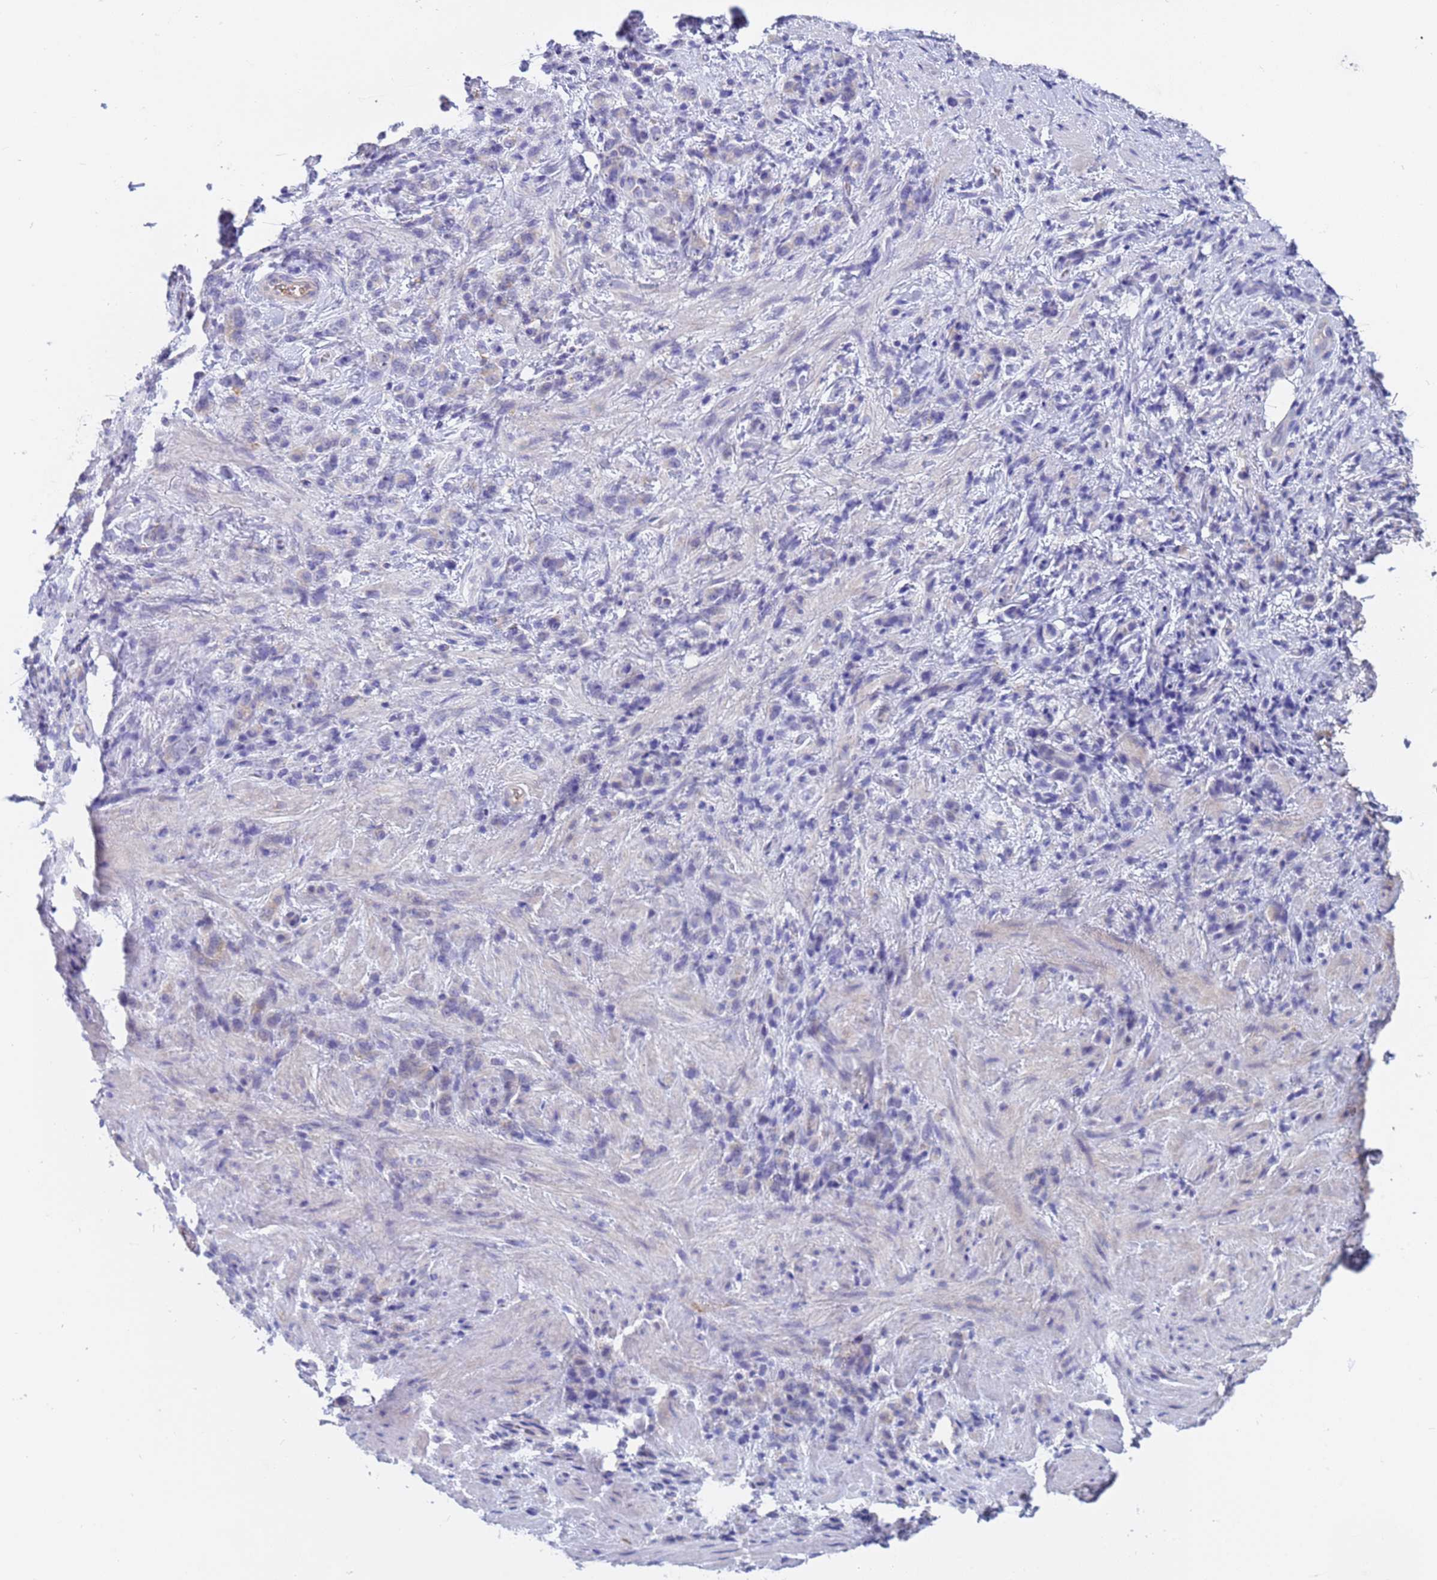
{"staining": {"intensity": "negative", "quantity": "none", "location": "none"}, "tissue": "stomach cancer", "cell_type": "Tumor cells", "image_type": "cancer", "snomed": [{"axis": "morphology", "description": "Adenocarcinoma, NOS"}, {"axis": "topography", "description": "Stomach"}], "caption": "Micrograph shows no protein staining in tumor cells of adenocarcinoma (stomach) tissue.", "gene": "C4orf46", "patient": {"sex": "male", "age": 77}}